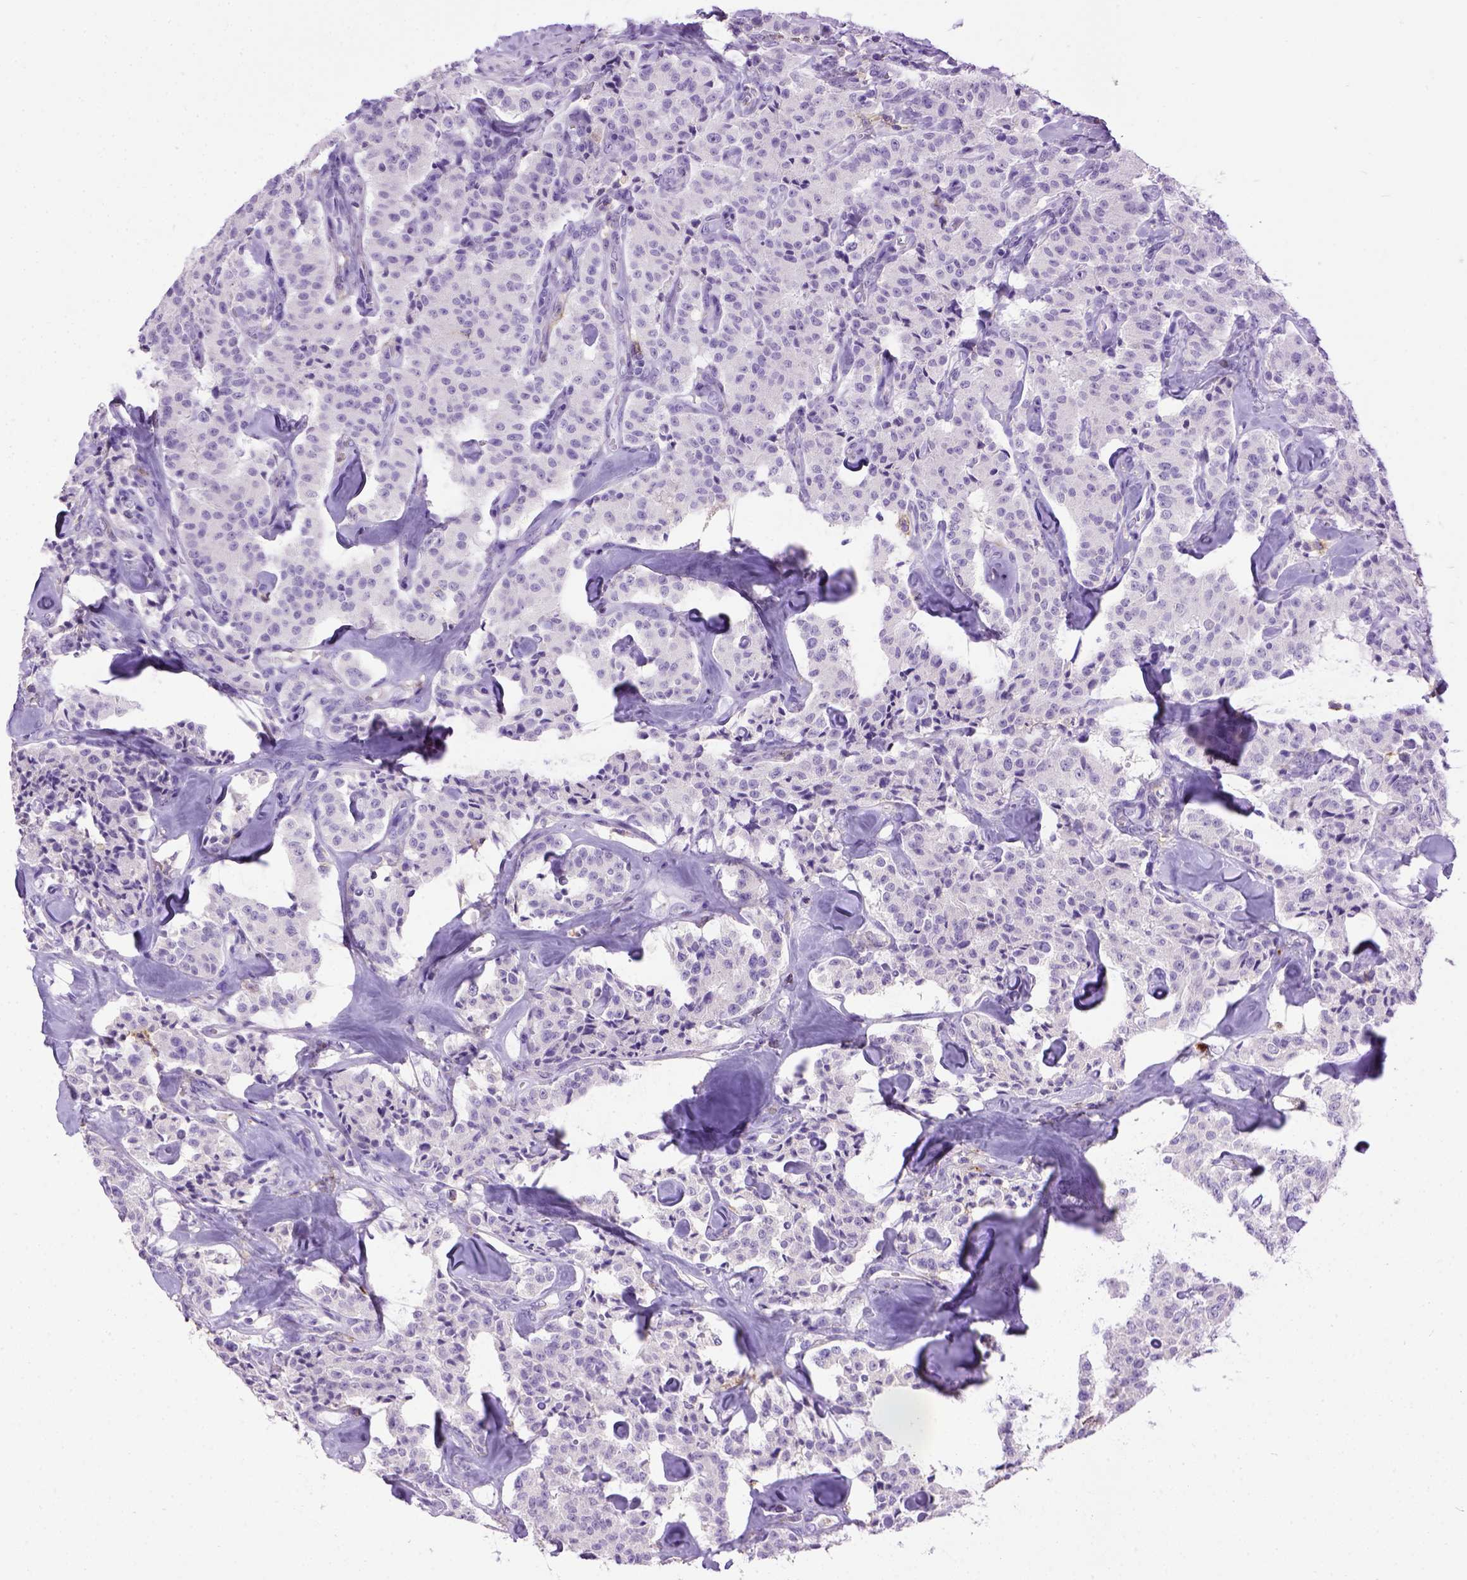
{"staining": {"intensity": "negative", "quantity": "none", "location": "none"}, "tissue": "carcinoid", "cell_type": "Tumor cells", "image_type": "cancer", "snomed": [{"axis": "morphology", "description": "Carcinoid, malignant, NOS"}, {"axis": "topography", "description": "Pancreas"}], "caption": "The histopathology image reveals no significant expression in tumor cells of carcinoid.", "gene": "ITGAX", "patient": {"sex": "male", "age": 41}}